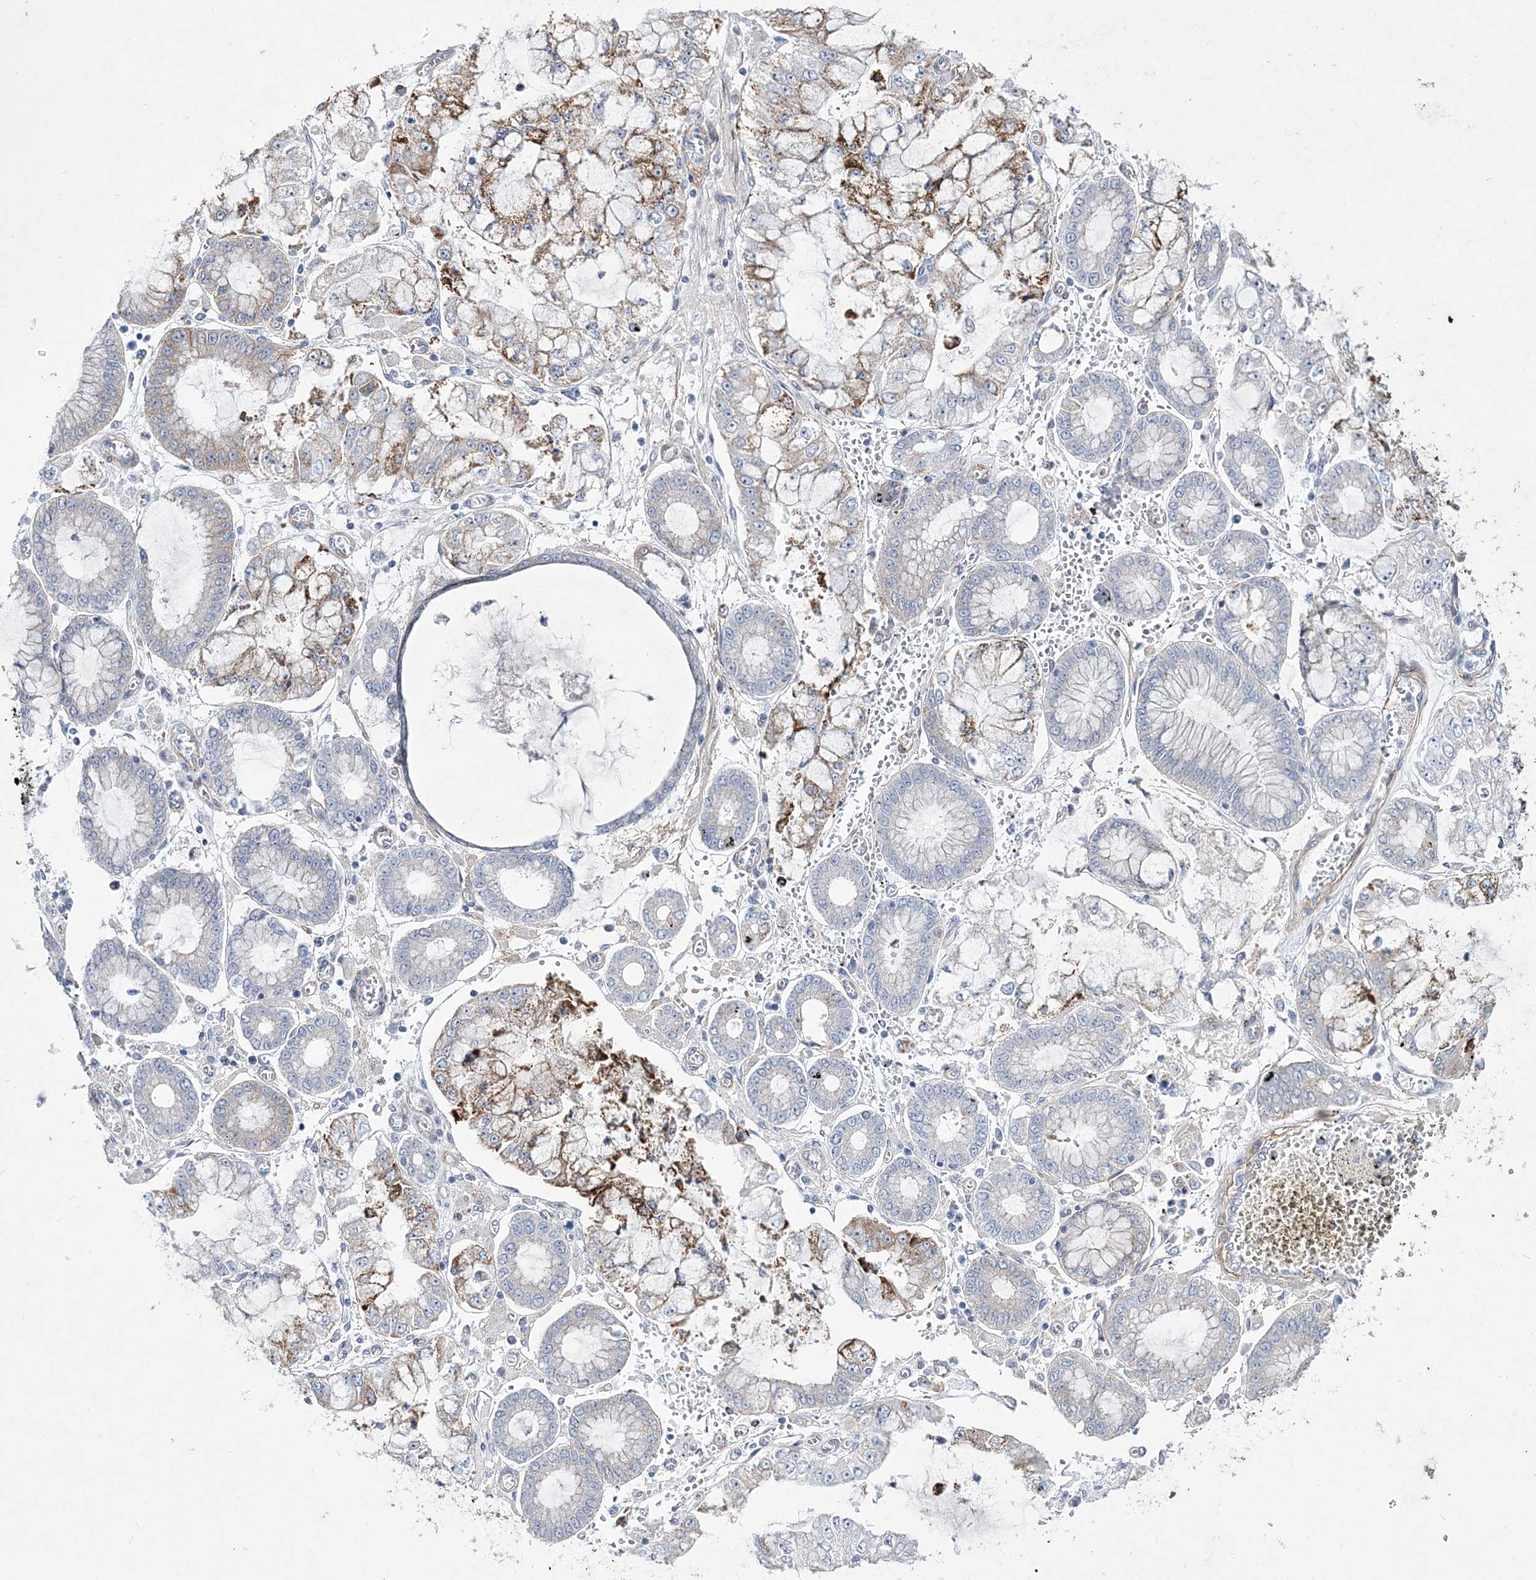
{"staining": {"intensity": "moderate", "quantity": "25%-75%", "location": "cytoplasmic/membranous"}, "tissue": "stomach cancer", "cell_type": "Tumor cells", "image_type": "cancer", "snomed": [{"axis": "morphology", "description": "Adenocarcinoma, NOS"}, {"axis": "topography", "description": "Stomach"}], "caption": "A photomicrograph of adenocarcinoma (stomach) stained for a protein shows moderate cytoplasmic/membranous brown staining in tumor cells.", "gene": "ANO1", "patient": {"sex": "male", "age": 76}}